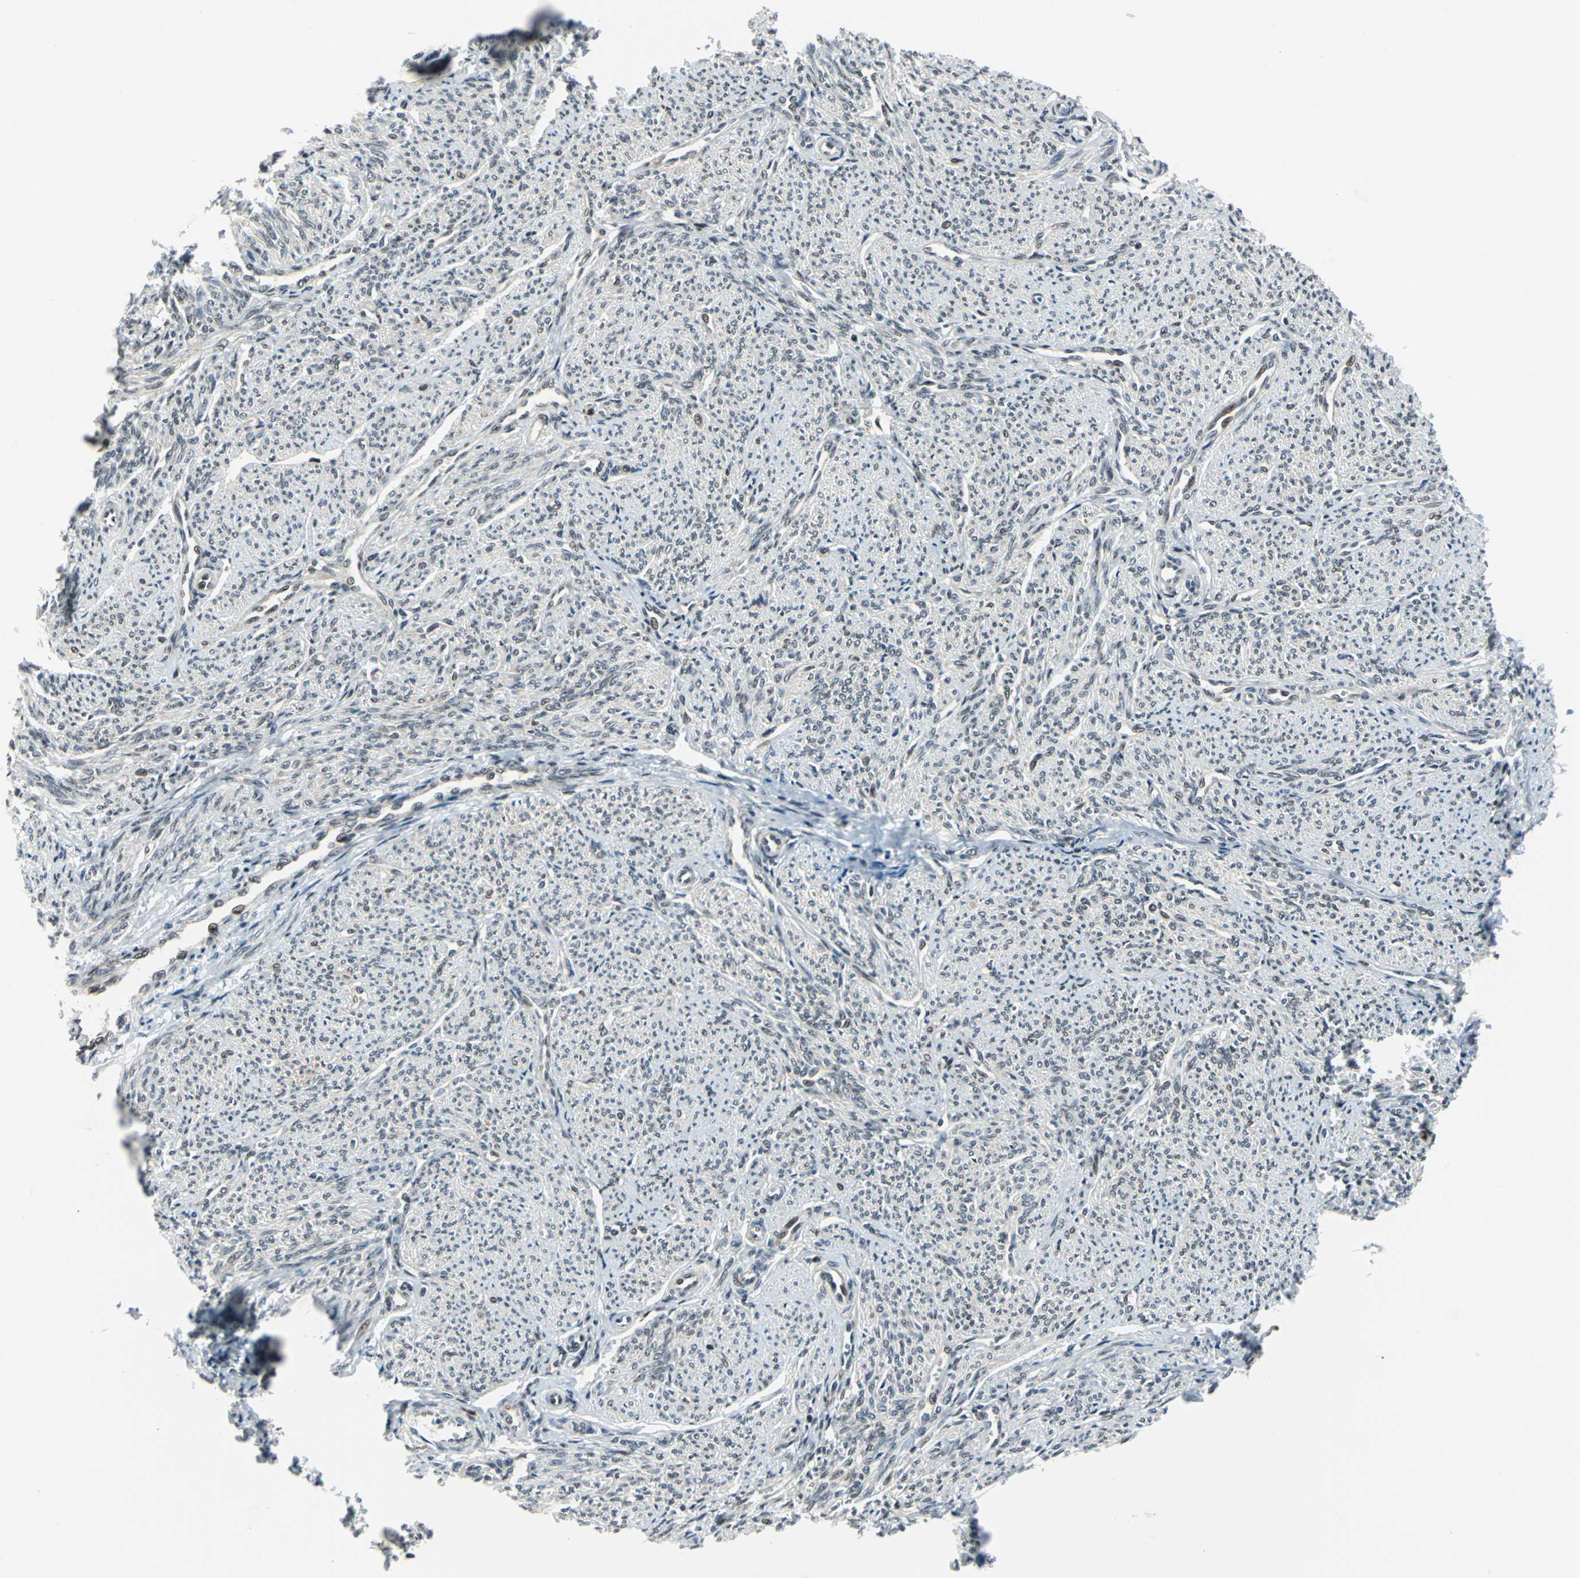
{"staining": {"intensity": "weak", "quantity": "<25%", "location": "cytoplasmic/membranous"}, "tissue": "smooth muscle", "cell_type": "Smooth muscle cells", "image_type": "normal", "snomed": [{"axis": "morphology", "description": "Normal tissue, NOS"}, {"axis": "topography", "description": "Smooth muscle"}], "caption": "The immunohistochemistry micrograph has no significant expression in smooth muscle cells of smooth muscle. (Immunohistochemistry (ihc), brightfield microscopy, high magnification).", "gene": "POLR3K", "patient": {"sex": "female", "age": 65}}